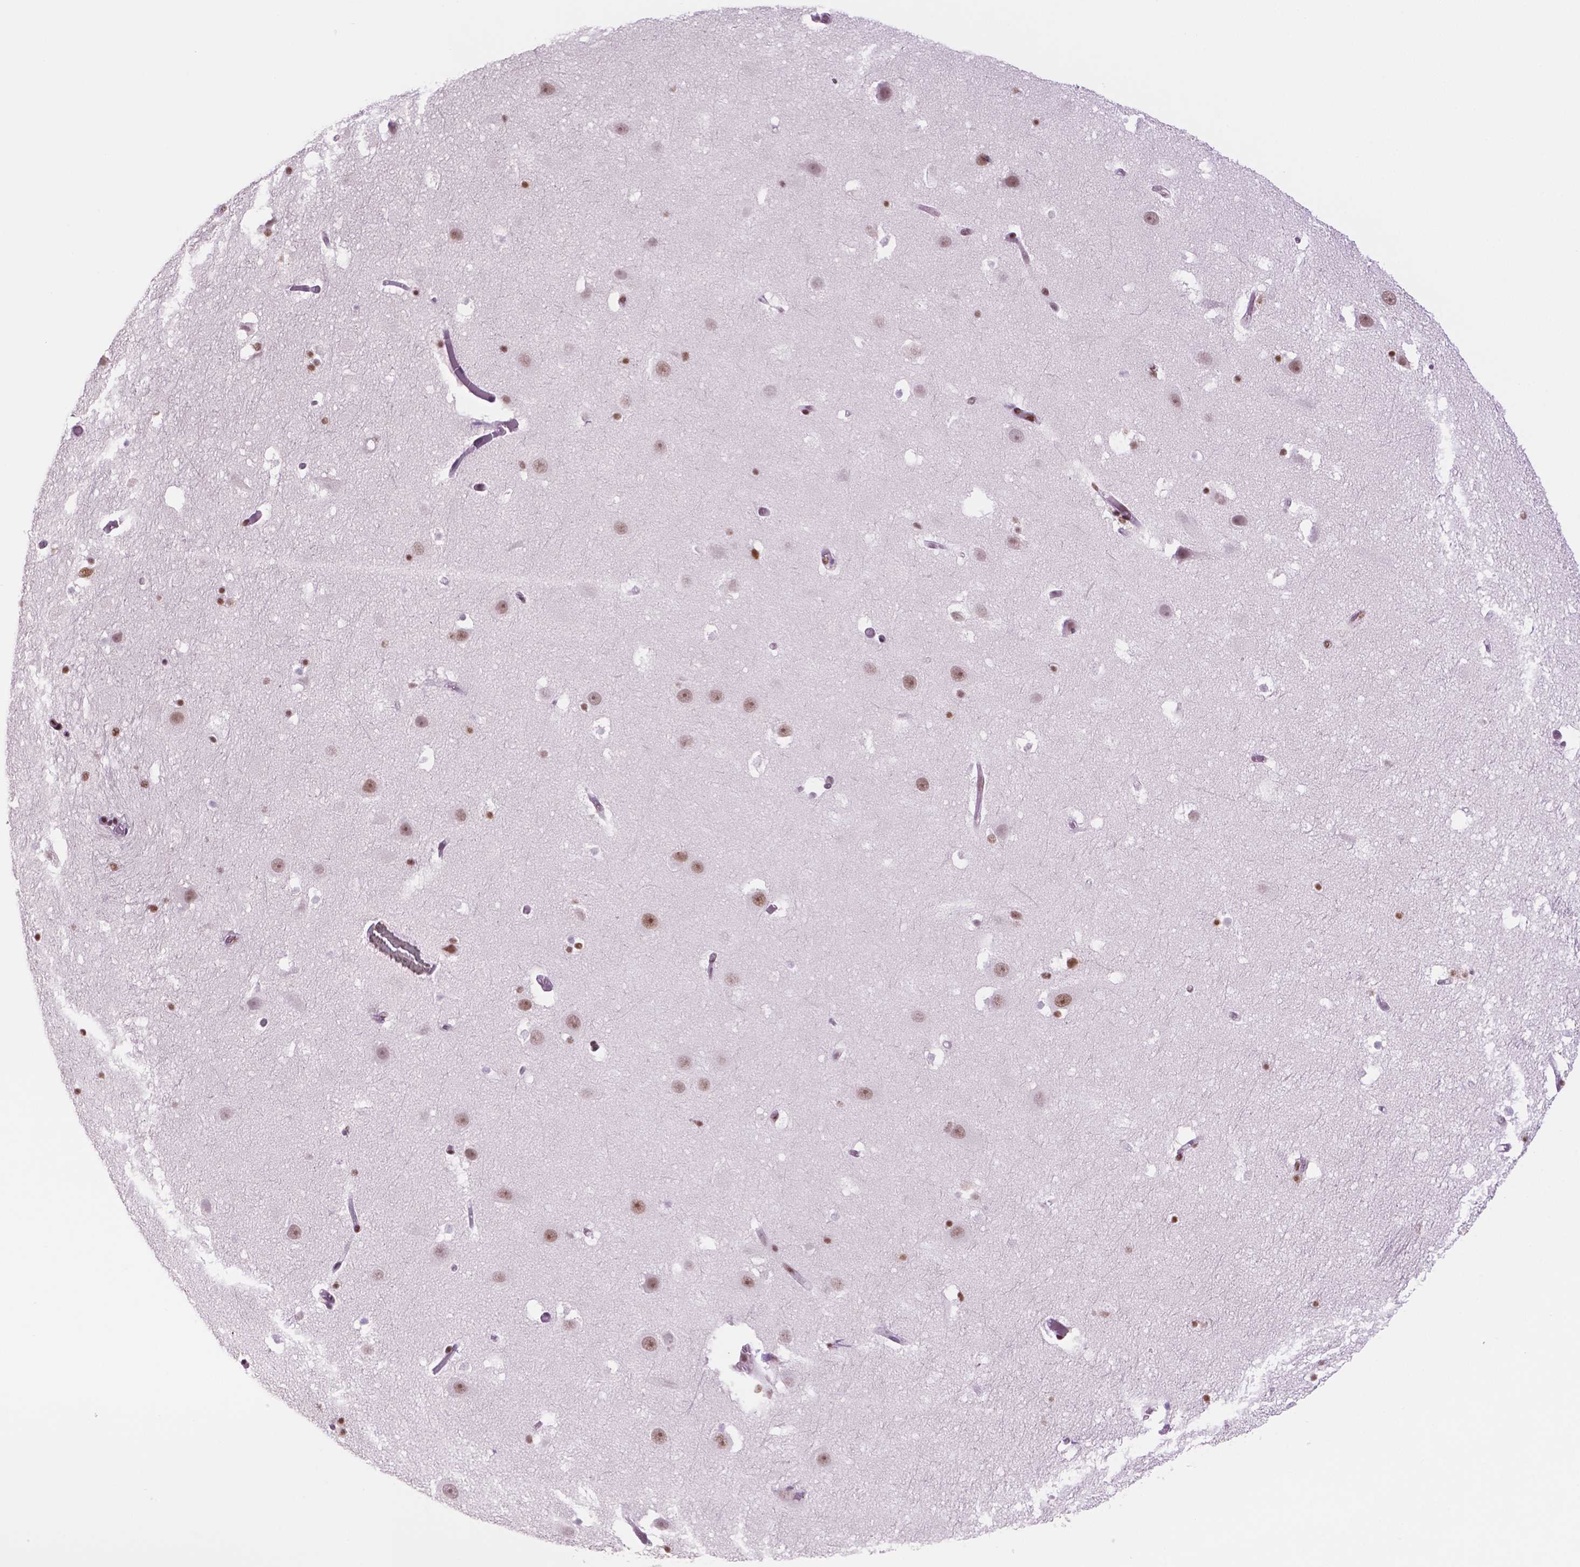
{"staining": {"intensity": "moderate", "quantity": "25%-75%", "location": "nuclear"}, "tissue": "hippocampus", "cell_type": "Glial cells", "image_type": "normal", "snomed": [{"axis": "morphology", "description": "Normal tissue, NOS"}, {"axis": "topography", "description": "Hippocampus"}], "caption": "Protein analysis of normal hippocampus exhibits moderate nuclear positivity in approximately 25%-75% of glial cells. (Brightfield microscopy of DAB IHC at high magnification).", "gene": "MSH6", "patient": {"sex": "male", "age": 26}}